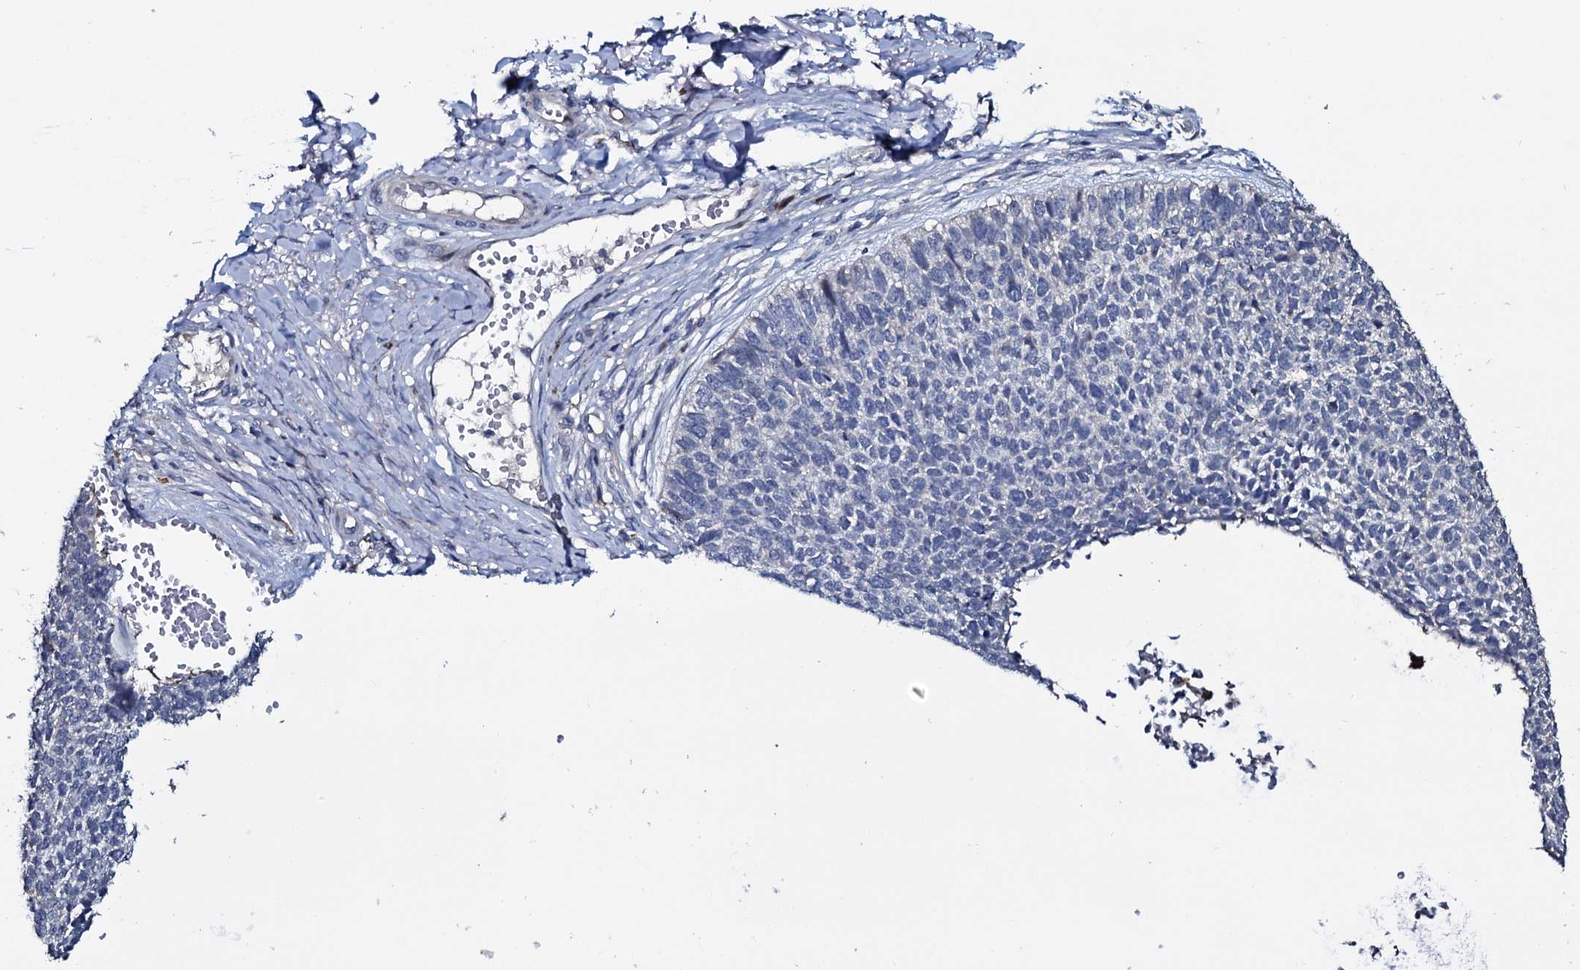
{"staining": {"intensity": "negative", "quantity": "none", "location": "none"}, "tissue": "skin cancer", "cell_type": "Tumor cells", "image_type": "cancer", "snomed": [{"axis": "morphology", "description": "Basal cell carcinoma"}, {"axis": "topography", "description": "Skin"}], "caption": "Immunohistochemistry histopathology image of neoplastic tissue: skin cancer (basal cell carcinoma) stained with DAB displays no significant protein positivity in tumor cells.", "gene": "IL12B", "patient": {"sex": "female", "age": 84}}